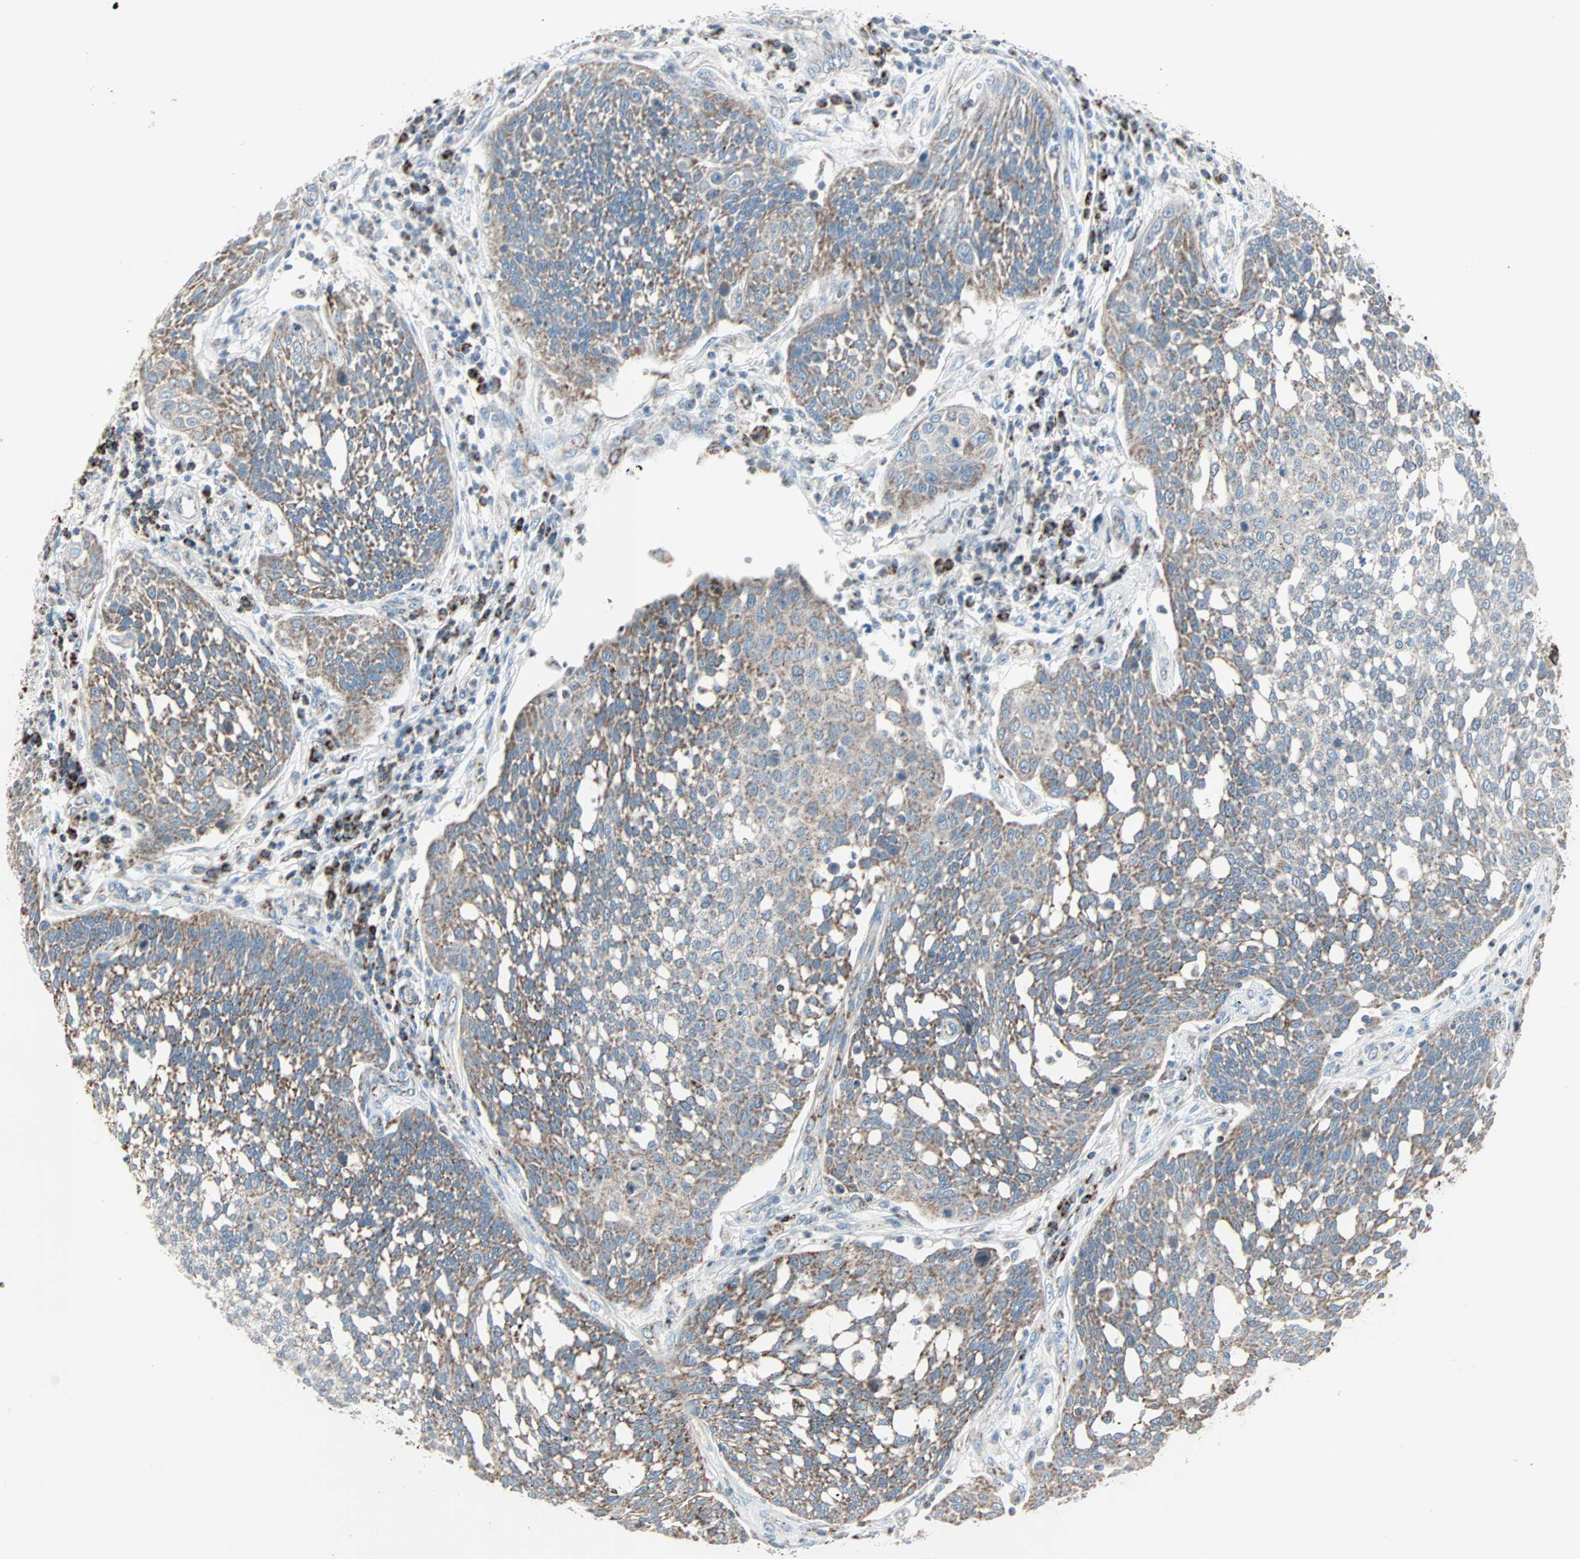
{"staining": {"intensity": "moderate", "quantity": ">75%", "location": "cytoplasmic/membranous"}, "tissue": "cervical cancer", "cell_type": "Tumor cells", "image_type": "cancer", "snomed": [{"axis": "morphology", "description": "Squamous cell carcinoma, NOS"}, {"axis": "topography", "description": "Cervix"}], "caption": "A high-resolution photomicrograph shows IHC staining of cervical cancer (squamous cell carcinoma), which displays moderate cytoplasmic/membranous expression in approximately >75% of tumor cells. The protein is shown in brown color, while the nuclei are stained blue.", "gene": "IDH2", "patient": {"sex": "female", "age": 34}}